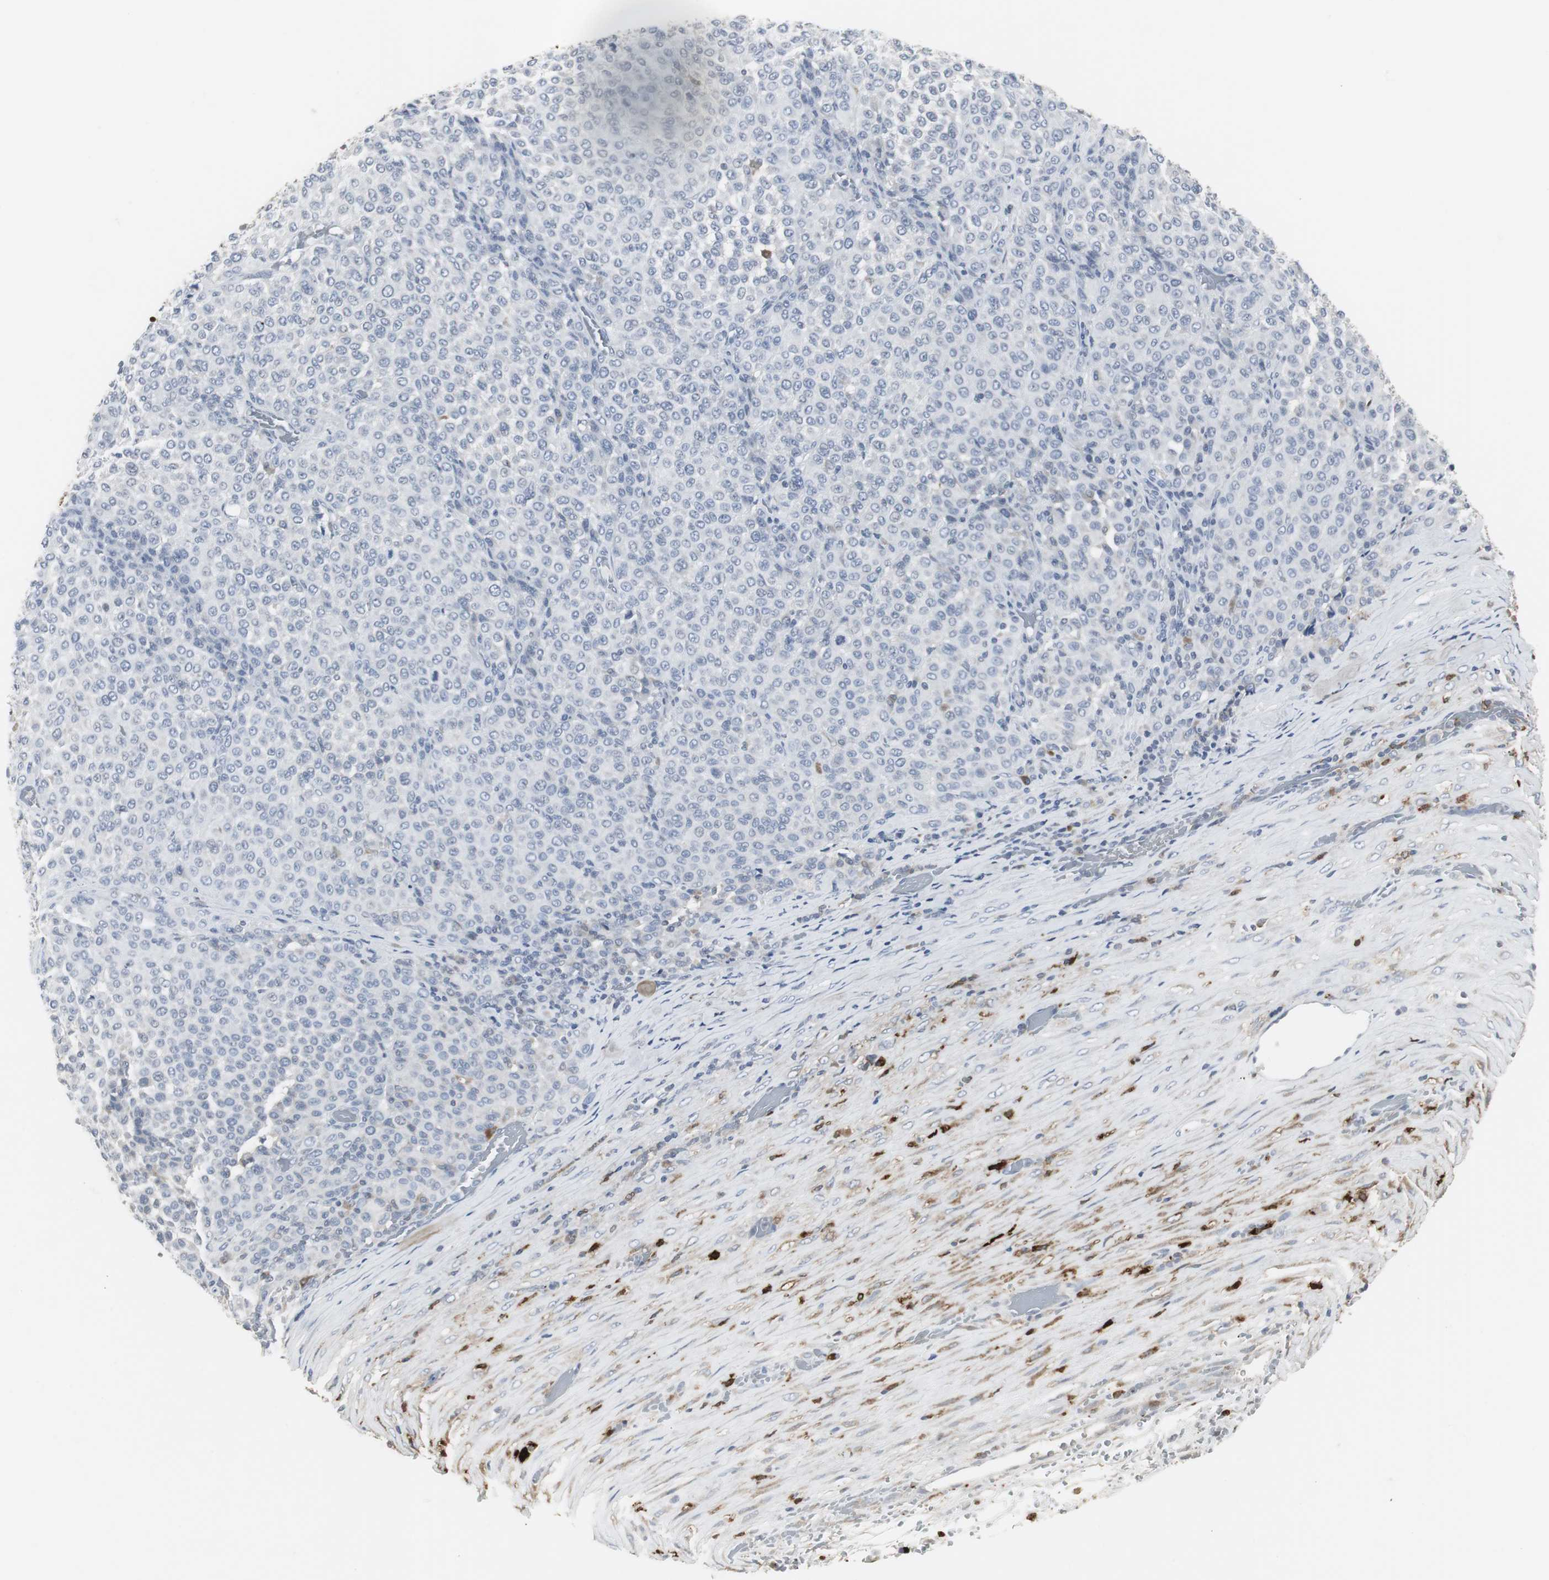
{"staining": {"intensity": "negative", "quantity": "none", "location": "none"}, "tissue": "melanoma", "cell_type": "Tumor cells", "image_type": "cancer", "snomed": [{"axis": "morphology", "description": "Malignant melanoma, Metastatic site"}, {"axis": "topography", "description": "Pancreas"}], "caption": "Immunohistochemical staining of human melanoma displays no significant positivity in tumor cells. Brightfield microscopy of IHC stained with DAB (3,3'-diaminobenzidine) (brown) and hematoxylin (blue), captured at high magnification.", "gene": "PI15", "patient": {"sex": "female", "age": 30}}